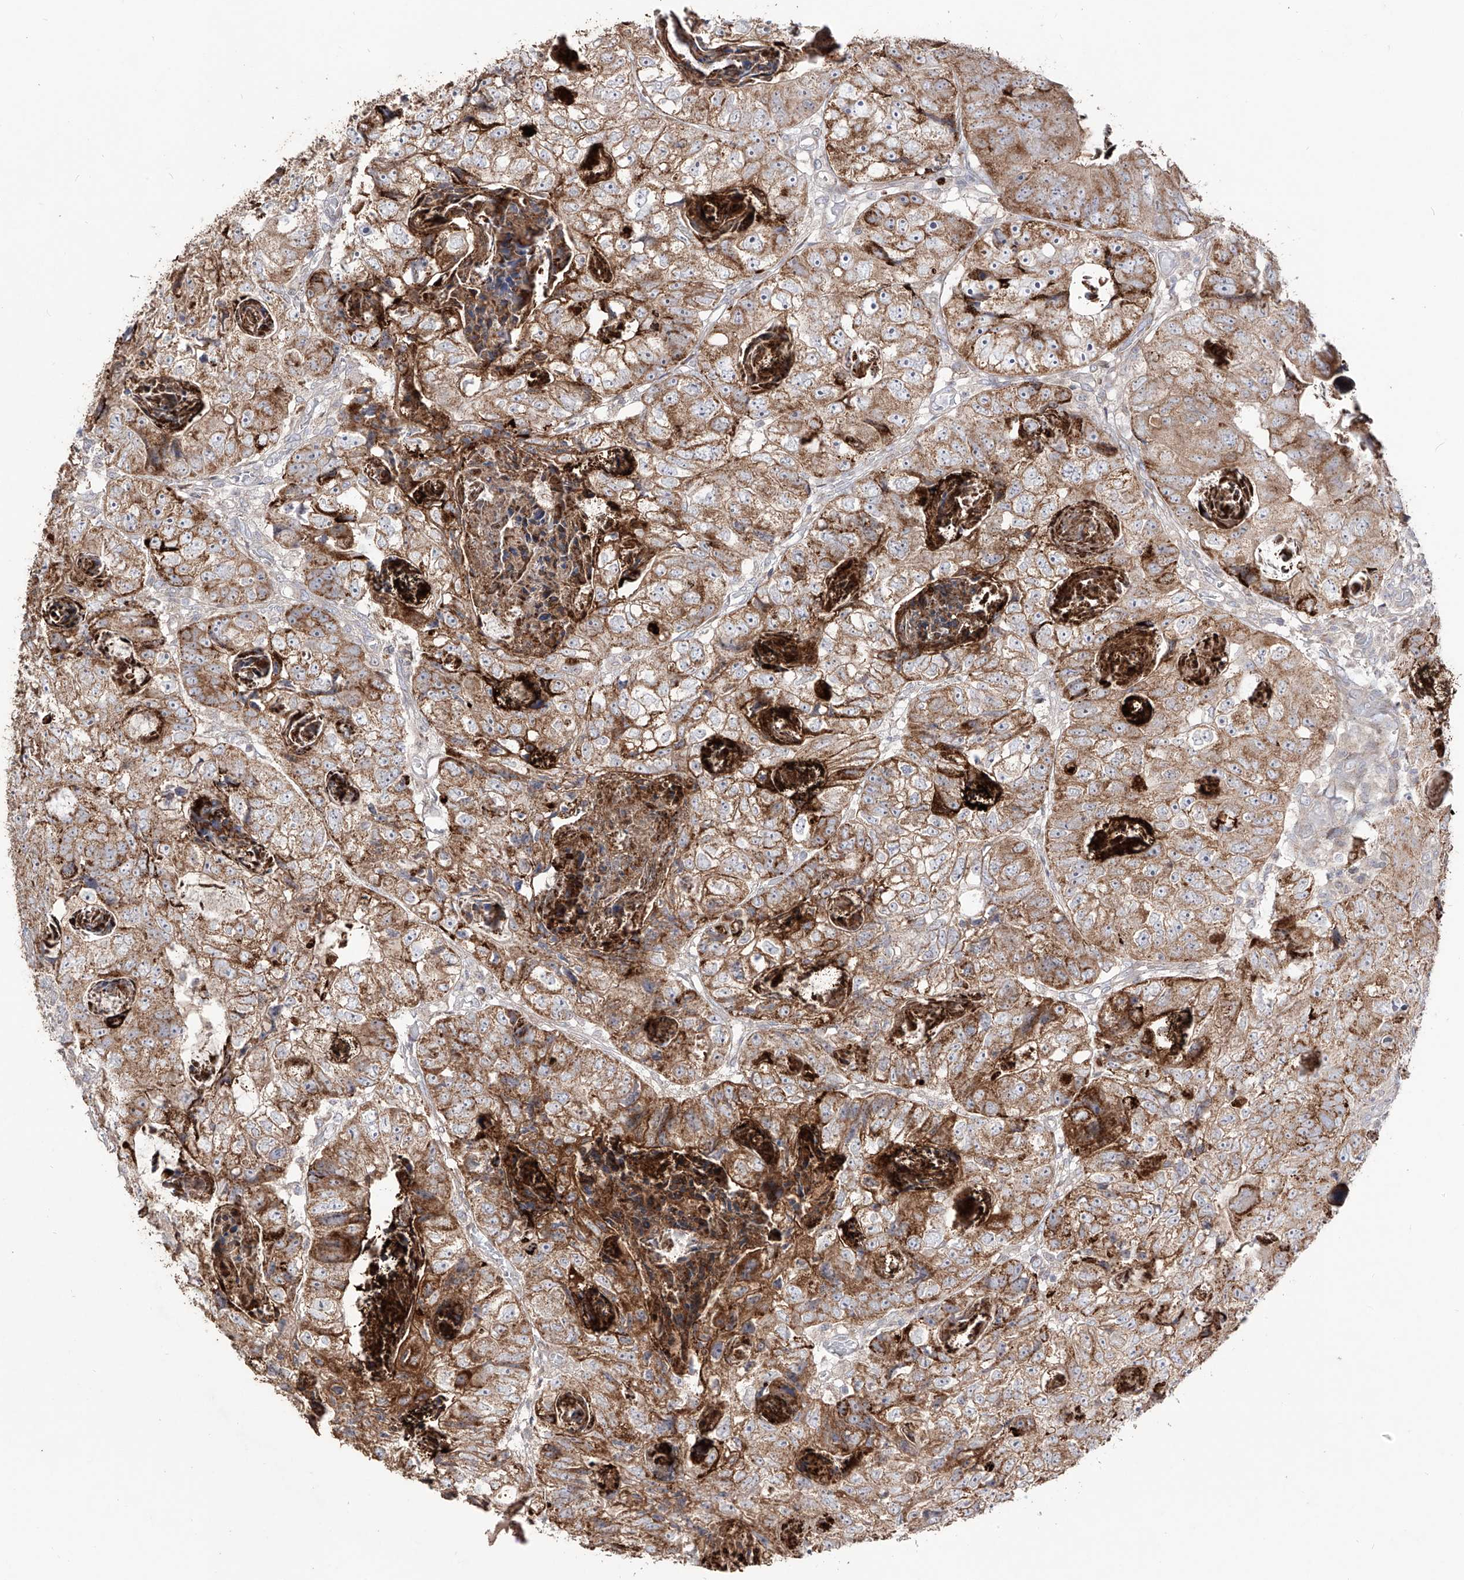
{"staining": {"intensity": "moderate", "quantity": ">75%", "location": "cytoplasmic/membranous"}, "tissue": "colorectal cancer", "cell_type": "Tumor cells", "image_type": "cancer", "snomed": [{"axis": "morphology", "description": "Adenocarcinoma, NOS"}, {"axis": "topography", "description": "Rectum"}], "caption": "Tumor cells show moderate cytoplasmic/membranous staining in about >75% of cells in adenocarcinoma (colorectal).", "gene": "YKT6", "patient": {"sex": "male", "age": 59}}